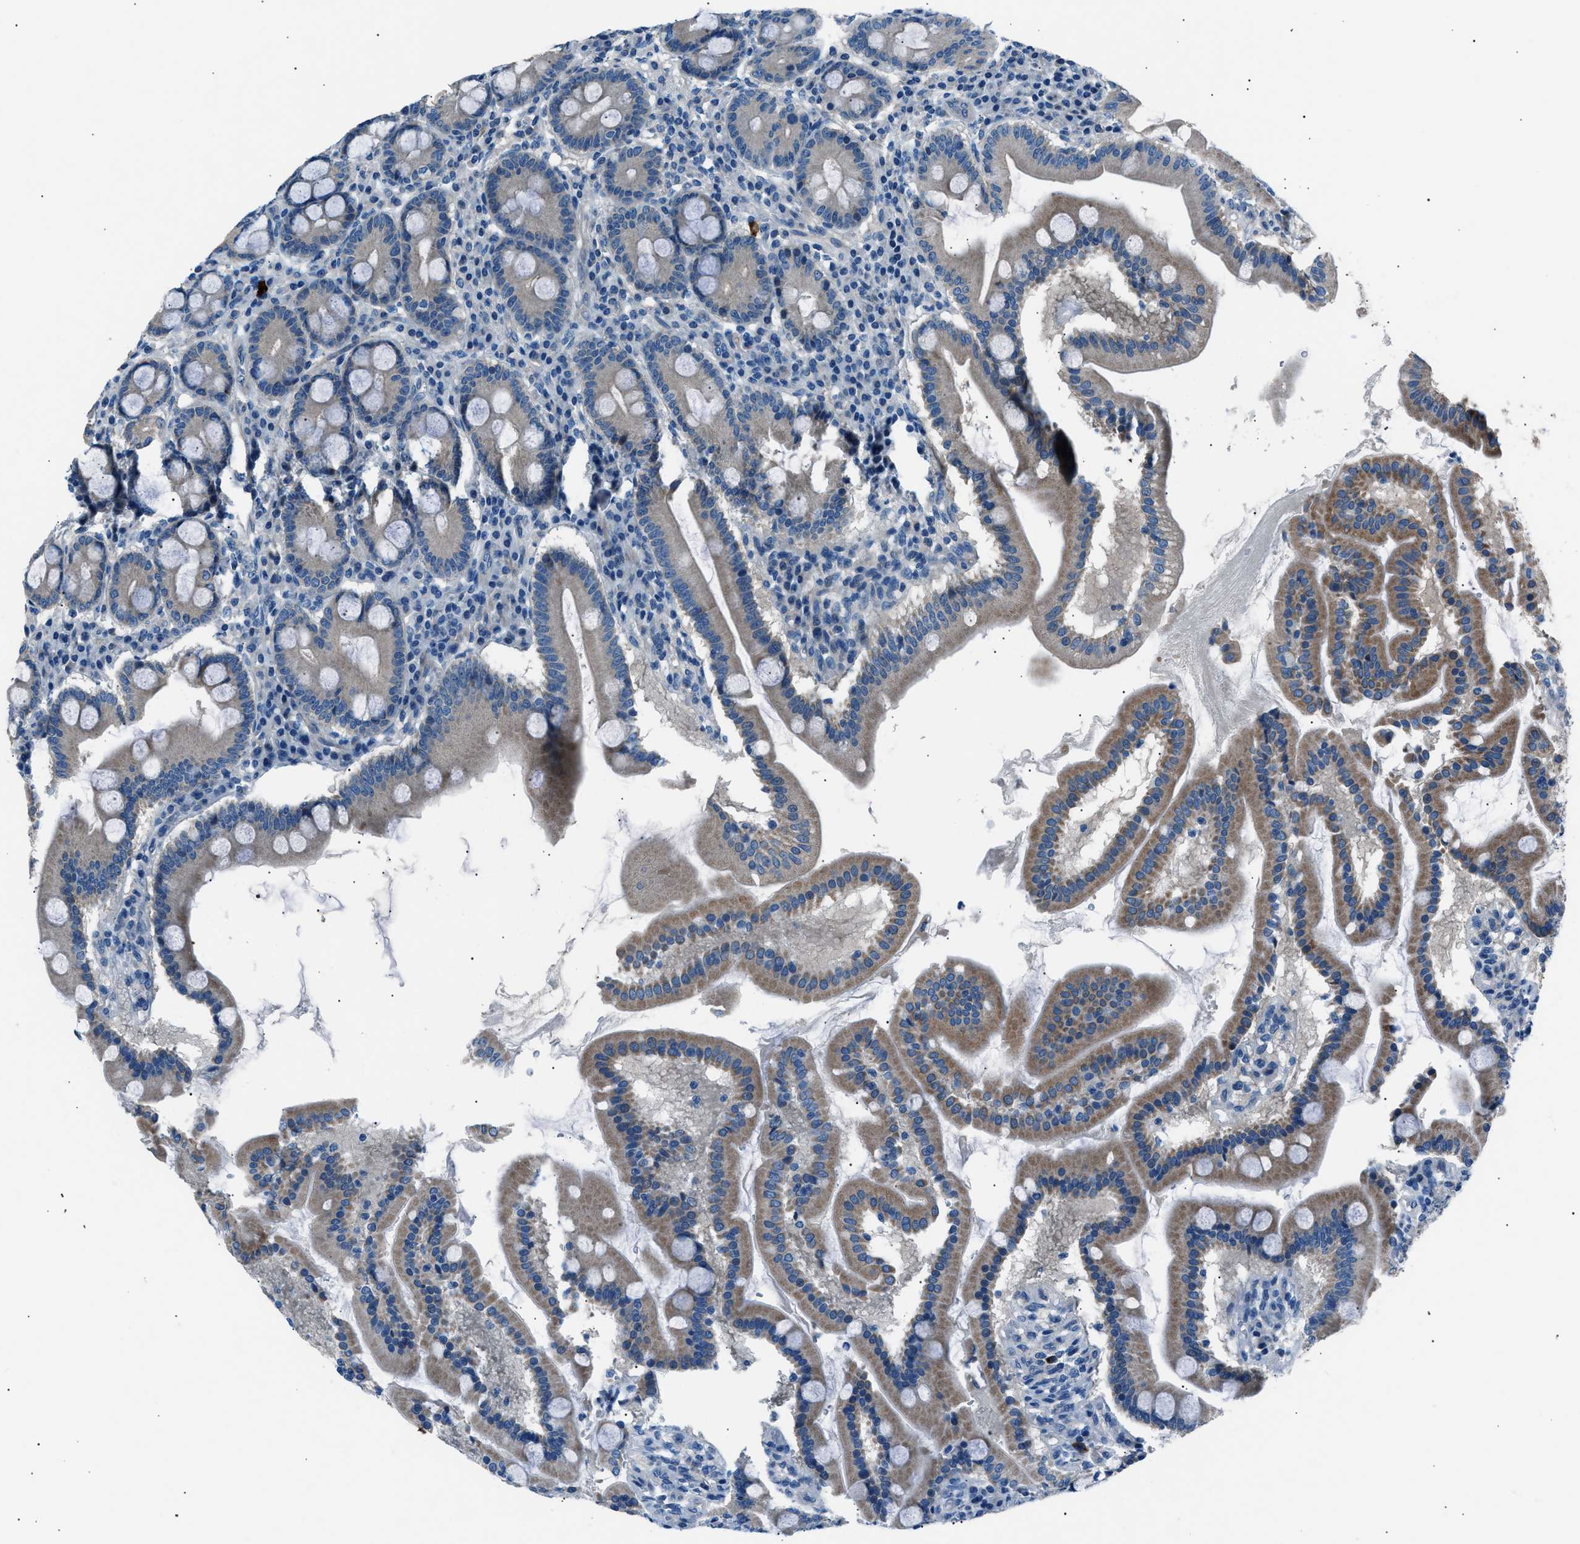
{"staining": {"intensity": "moderate", "quantity": "25%-75%", "location": "cytoplasmic/membranous"}, "tissue": "duodenum", "cell_type": "Glandular cells", "image_type": "normal", "snomed": [{"axis": "morphology", "description": "Normal tissue, NOS"}, {"axis": "topography", "description": "Duodenum"}], "caption": "Unremarkable duodenum was stained to show a protein in brown. There is medium levels of moderate cytoplasmic/membranous positivity in about 25%-75% of glandular cells.", "gene": "LRRC37B", "patient": {"sex": "male", "age": 50}}